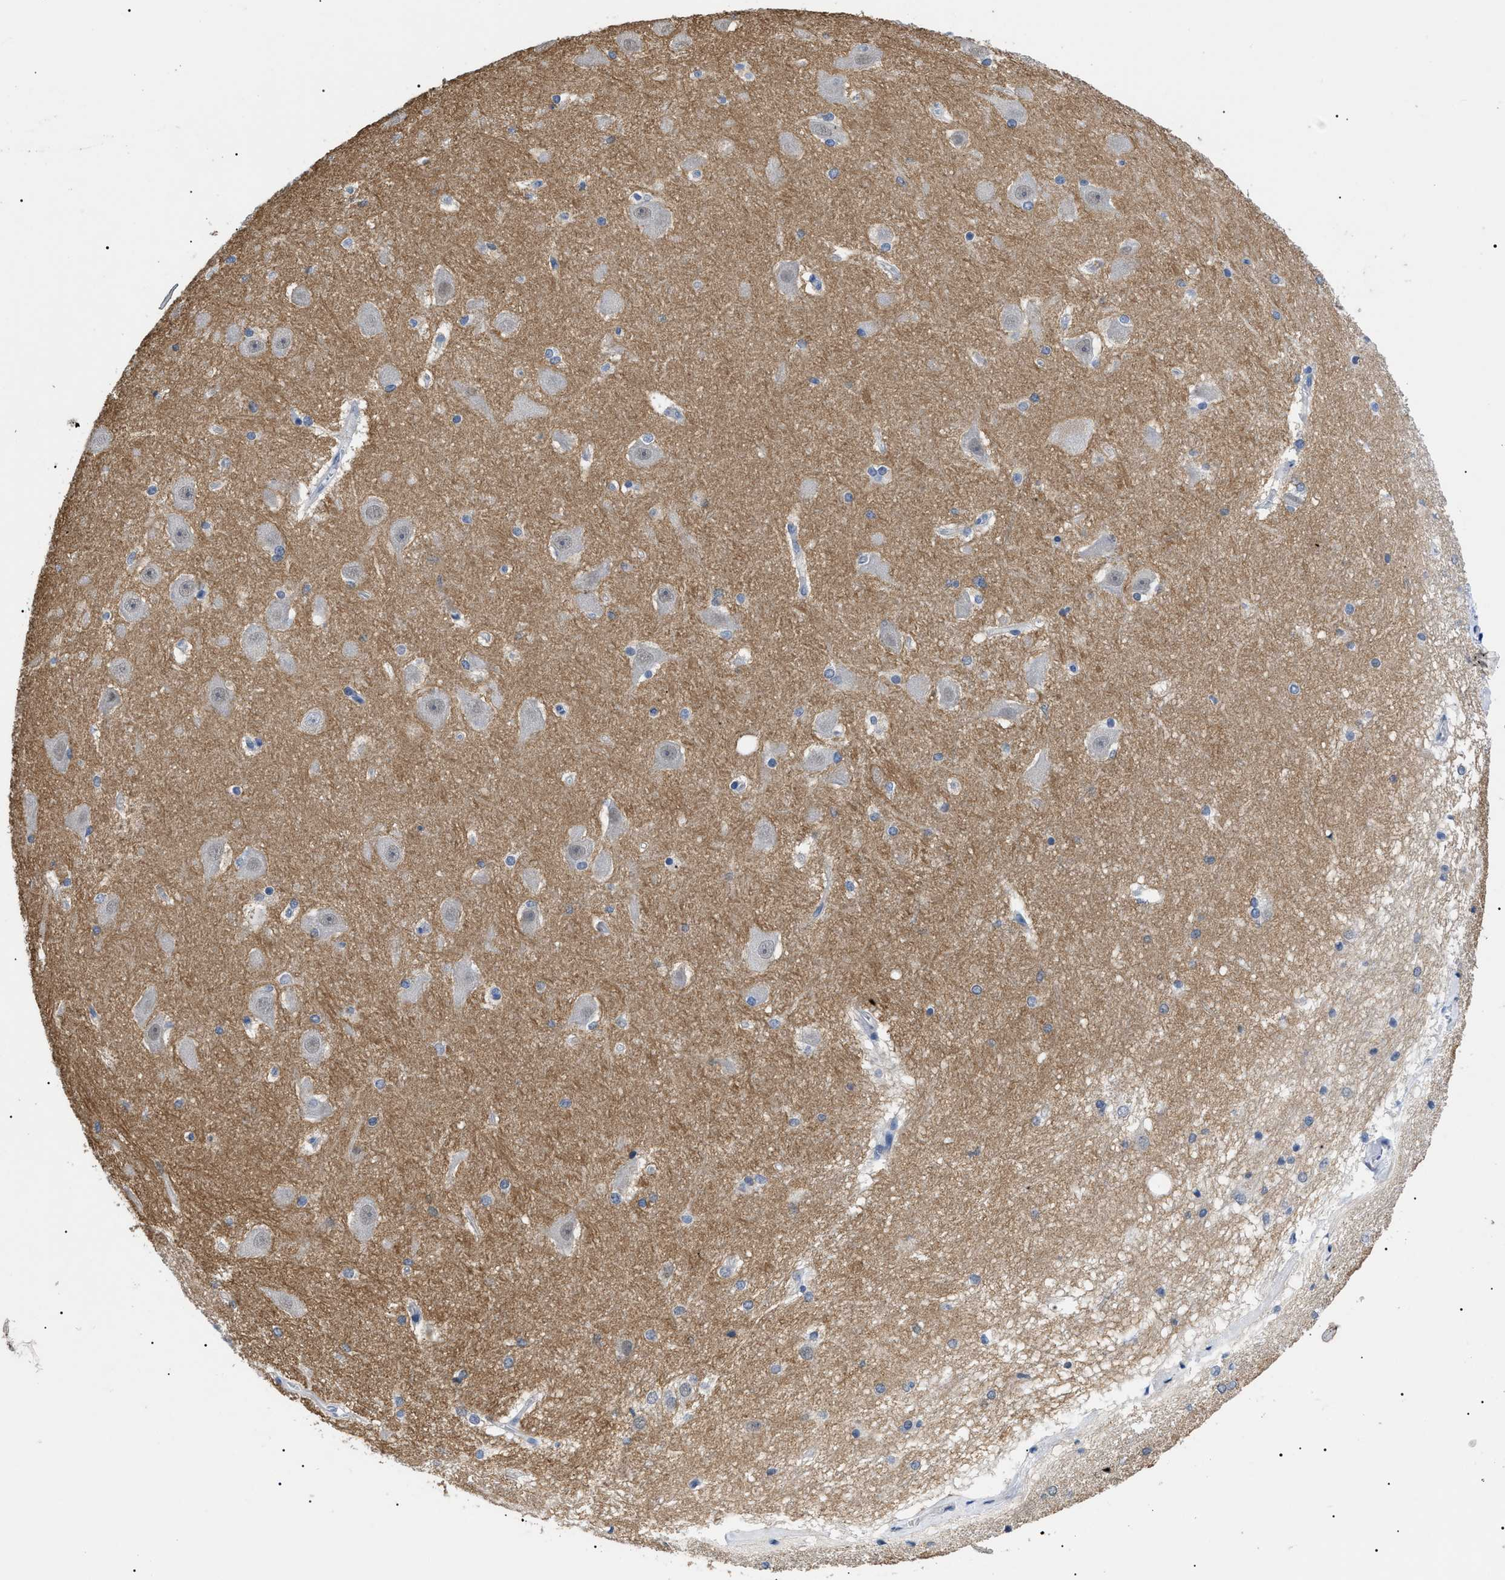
{"staining": {"intensity": "negative", "quantity": "none", "location": "none"}, "tissue": "hippocampus", "cell_type": "Glial cells", "image_type": "normal", "snomed": [{"axis": "morphology", "description": "Normal tissue, NOS"}, {"axis": "topography", "description": "Hippocampus"}], "caption": "Human hippocampus stained for a protein using immunohistochemistry exhibits no staining in glial cells.", "gene": "PRRT2", "patient": {"sex": "female", "age": 19}}